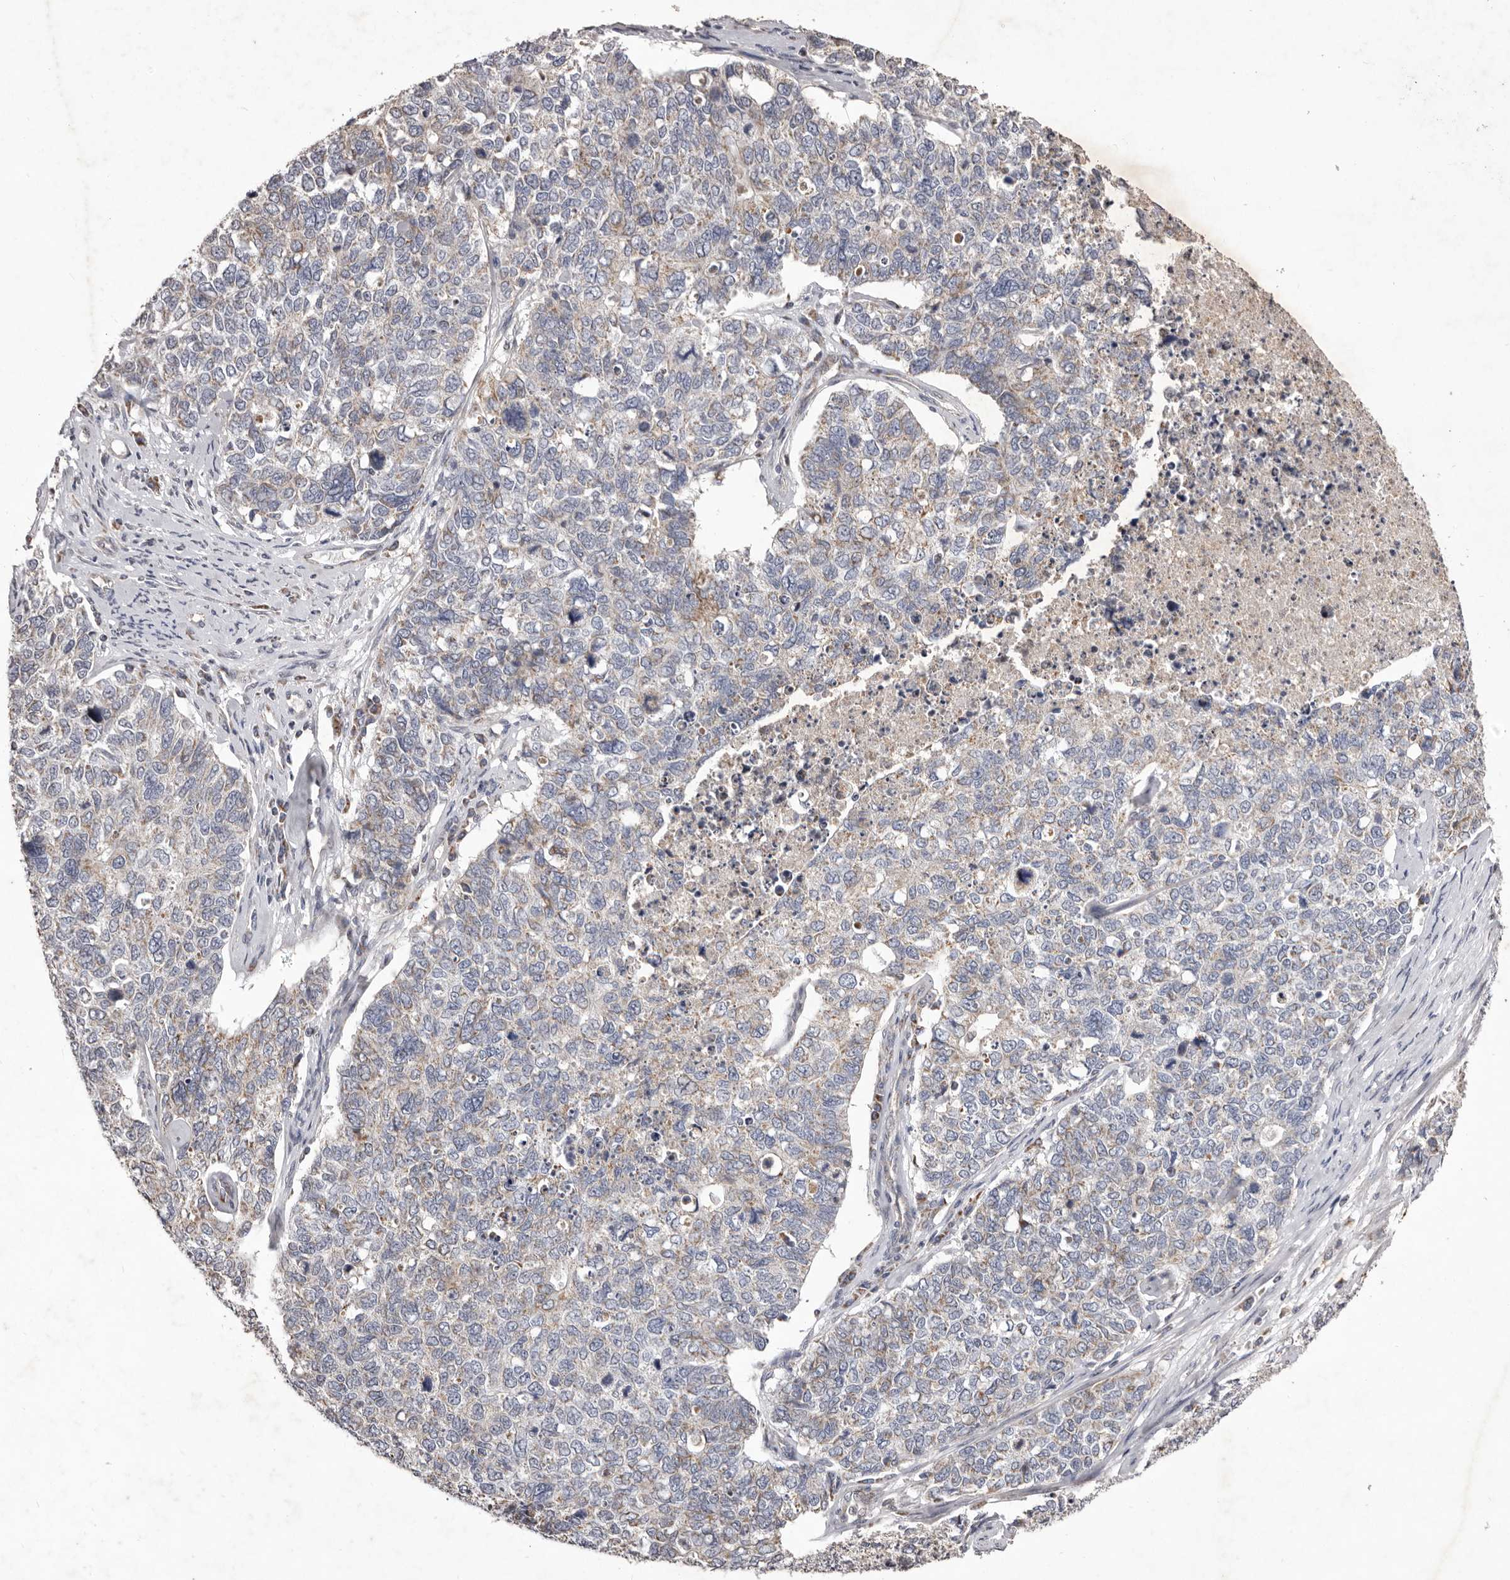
{"staining": {"intensity": "negative", "quantity": "none", "location": "none"}, "tissue": "cervical cancer", "cell_type": "Tumor cells", "image_type": "cancer", "snomed": [{"axis": "morphology", "description": "Squamous cell carcinoma, NOS"}, {"axis": "topography", "description": "Cervix"}], "caption": "Immunohistochemistry (IHC) photomicrograph of squamous cell carcinoma (cervical) stained for a protein (brown), which displays no staining in tumor cells. The staining is performed using DAB brown chromogen with nuclei counter-stained in using hematoxylin.", "gene": "CXCL14", "patient": {"sex": "female", "age": 63}}